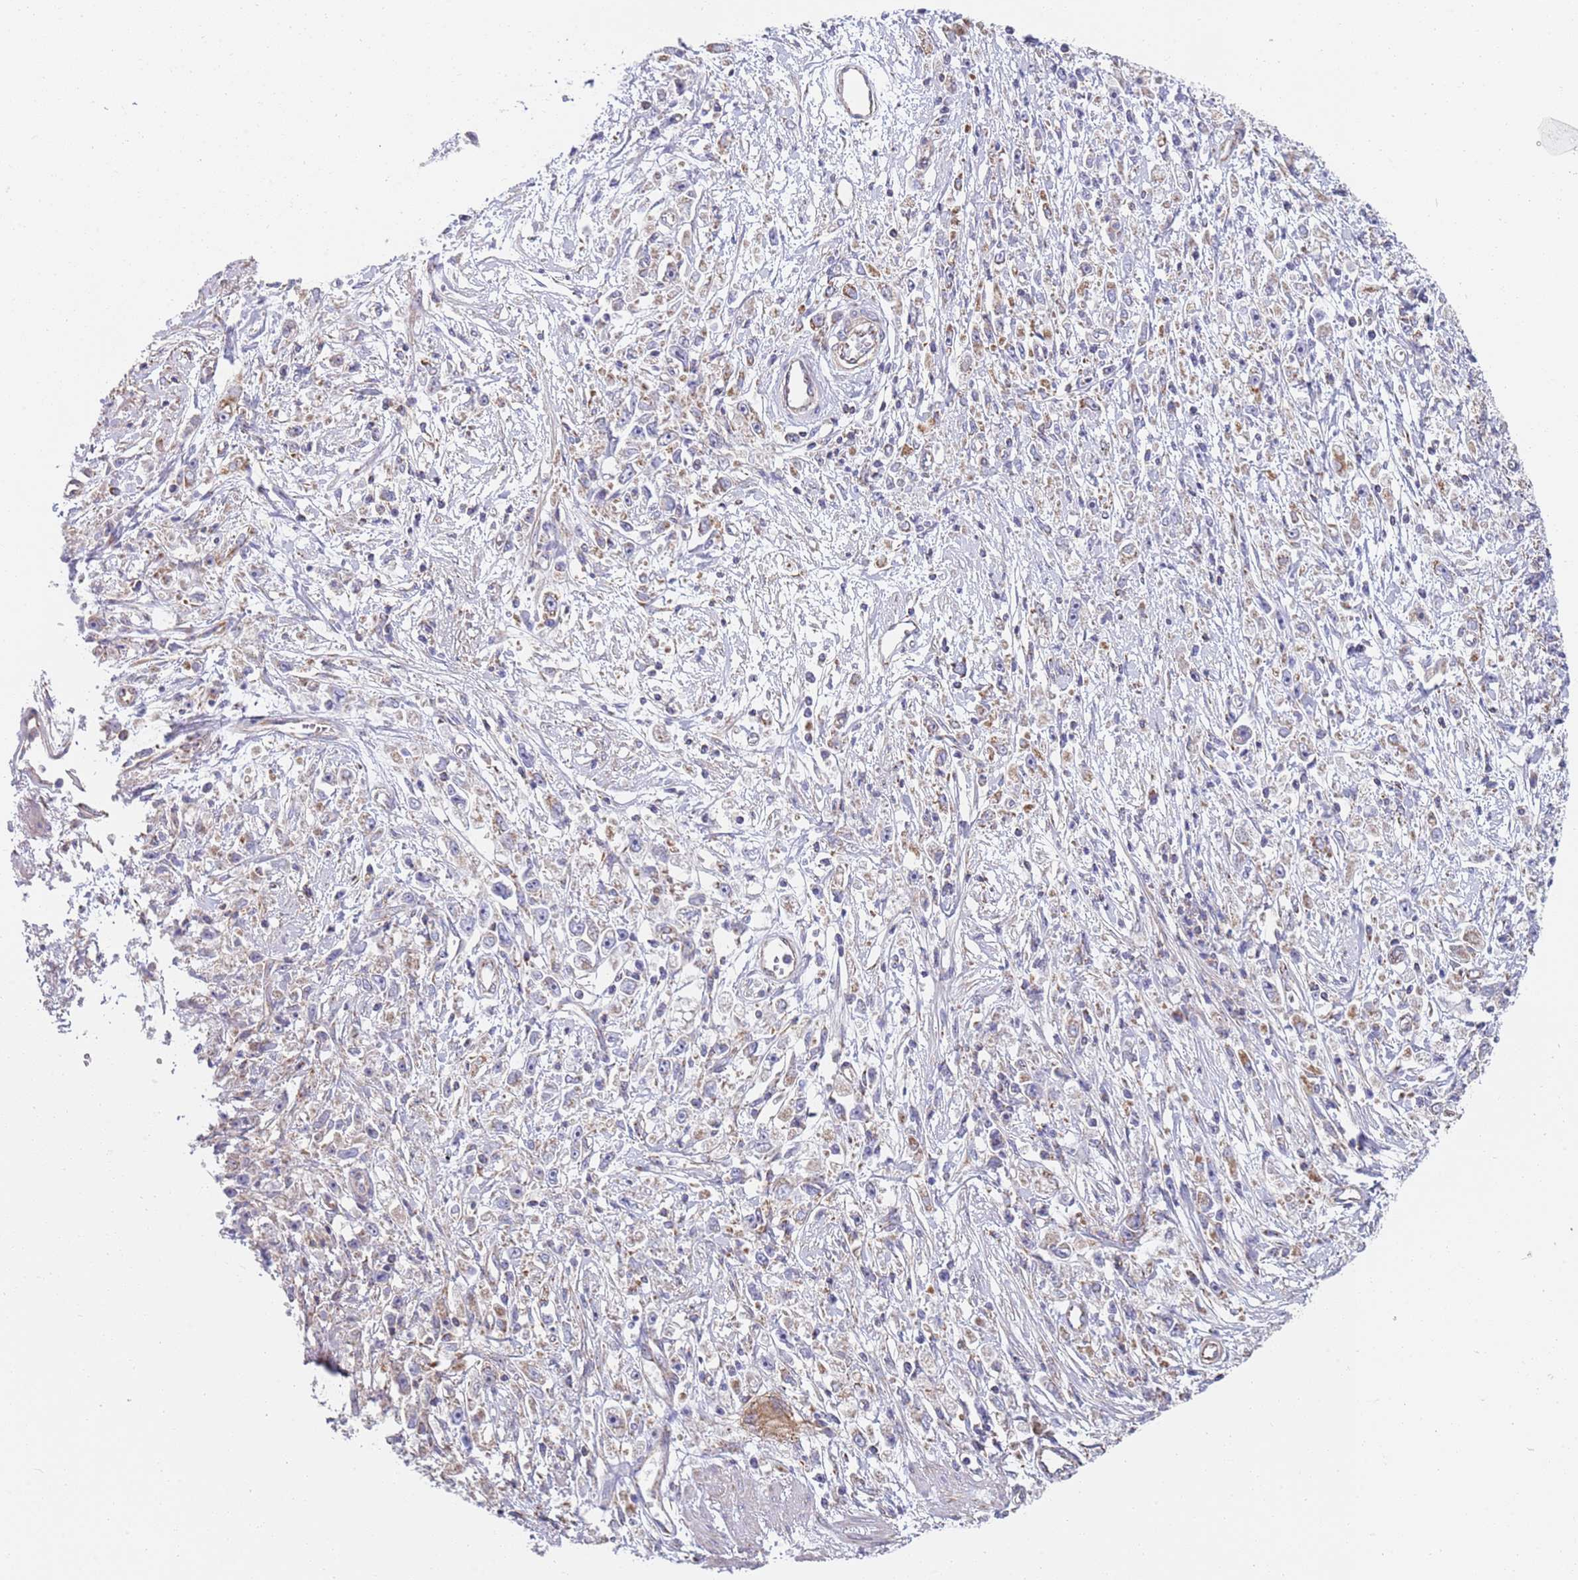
{"staining": {"intensity": "negative", "quantity": "none", "location": "none"}, "tissue": "stomach cancer", "cell_type": "Tumor cells", "image_type": "cancer", "snomed": [{"axis": "morphology", "description": "Adenocarcinoma, NOS"}, {"axis": "topography", "description": "Stomach"}], "caption": "Human stomach adenocarcinoma stained for a protein using immunohistochemistry displays no staining in tumor cells.", "gene": "PWWP3A", "patient": {"sex": "female", "age": 59}}